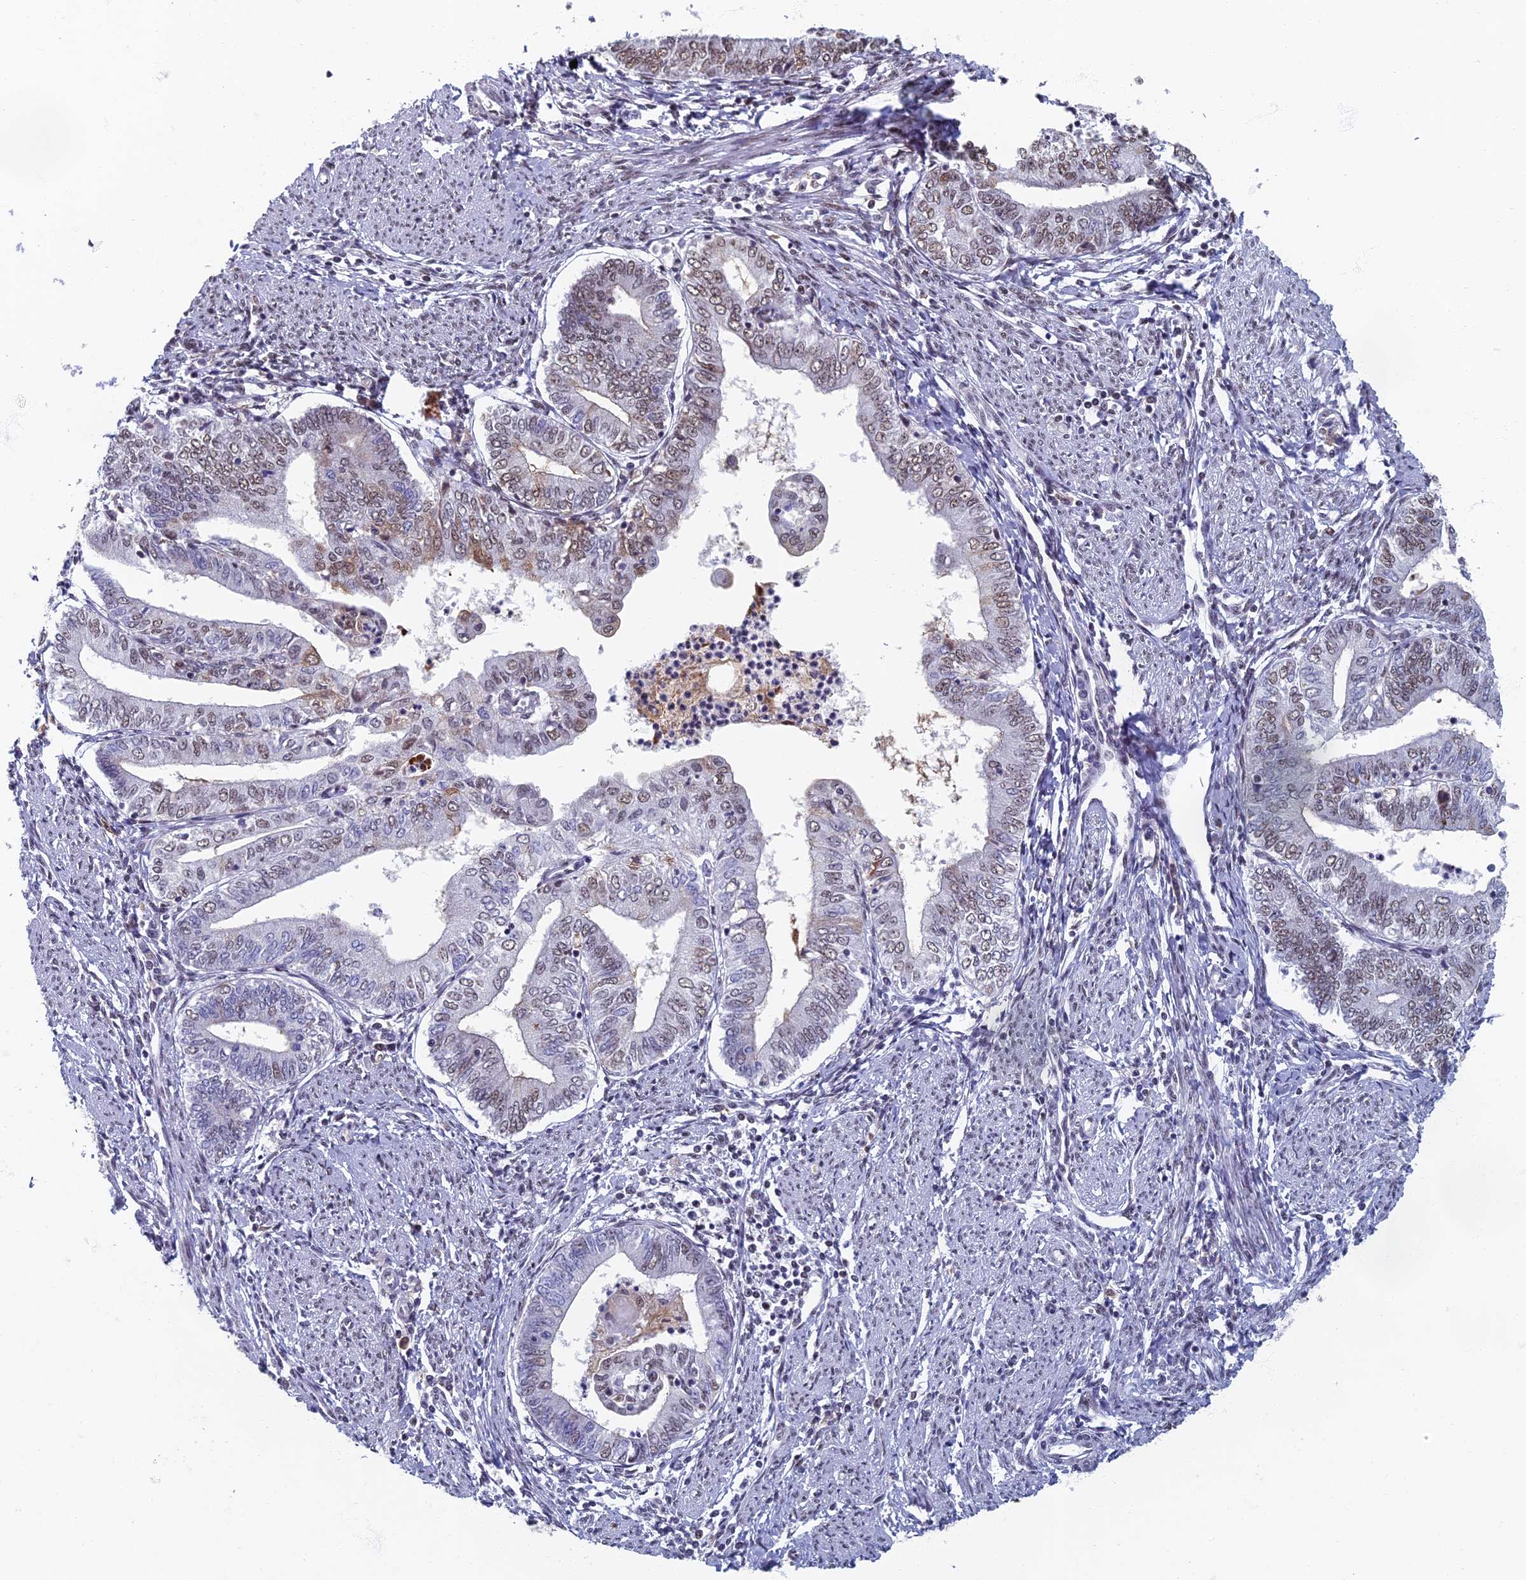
{"staining": {"intensity": "moderate", "quantity": "25%-75%", "location": "nuclear"}, "tissue": "endometrial cancer", "cell_type": "Tumor cells", "image_type": "cancer", "snomed": [{"axis": "morphology", "description": "Adenocarcinoma, NOS"}, {"axis": "topography", "description": "Endometrium"}], "caption": "A medium amount of moderate nuclear expression is present in approximately 25%-75% of tumor cells in endometrial adenocarcinoma tissue.", "gene": "TAF13", "patient": {"sex": "female", "age": 66}}